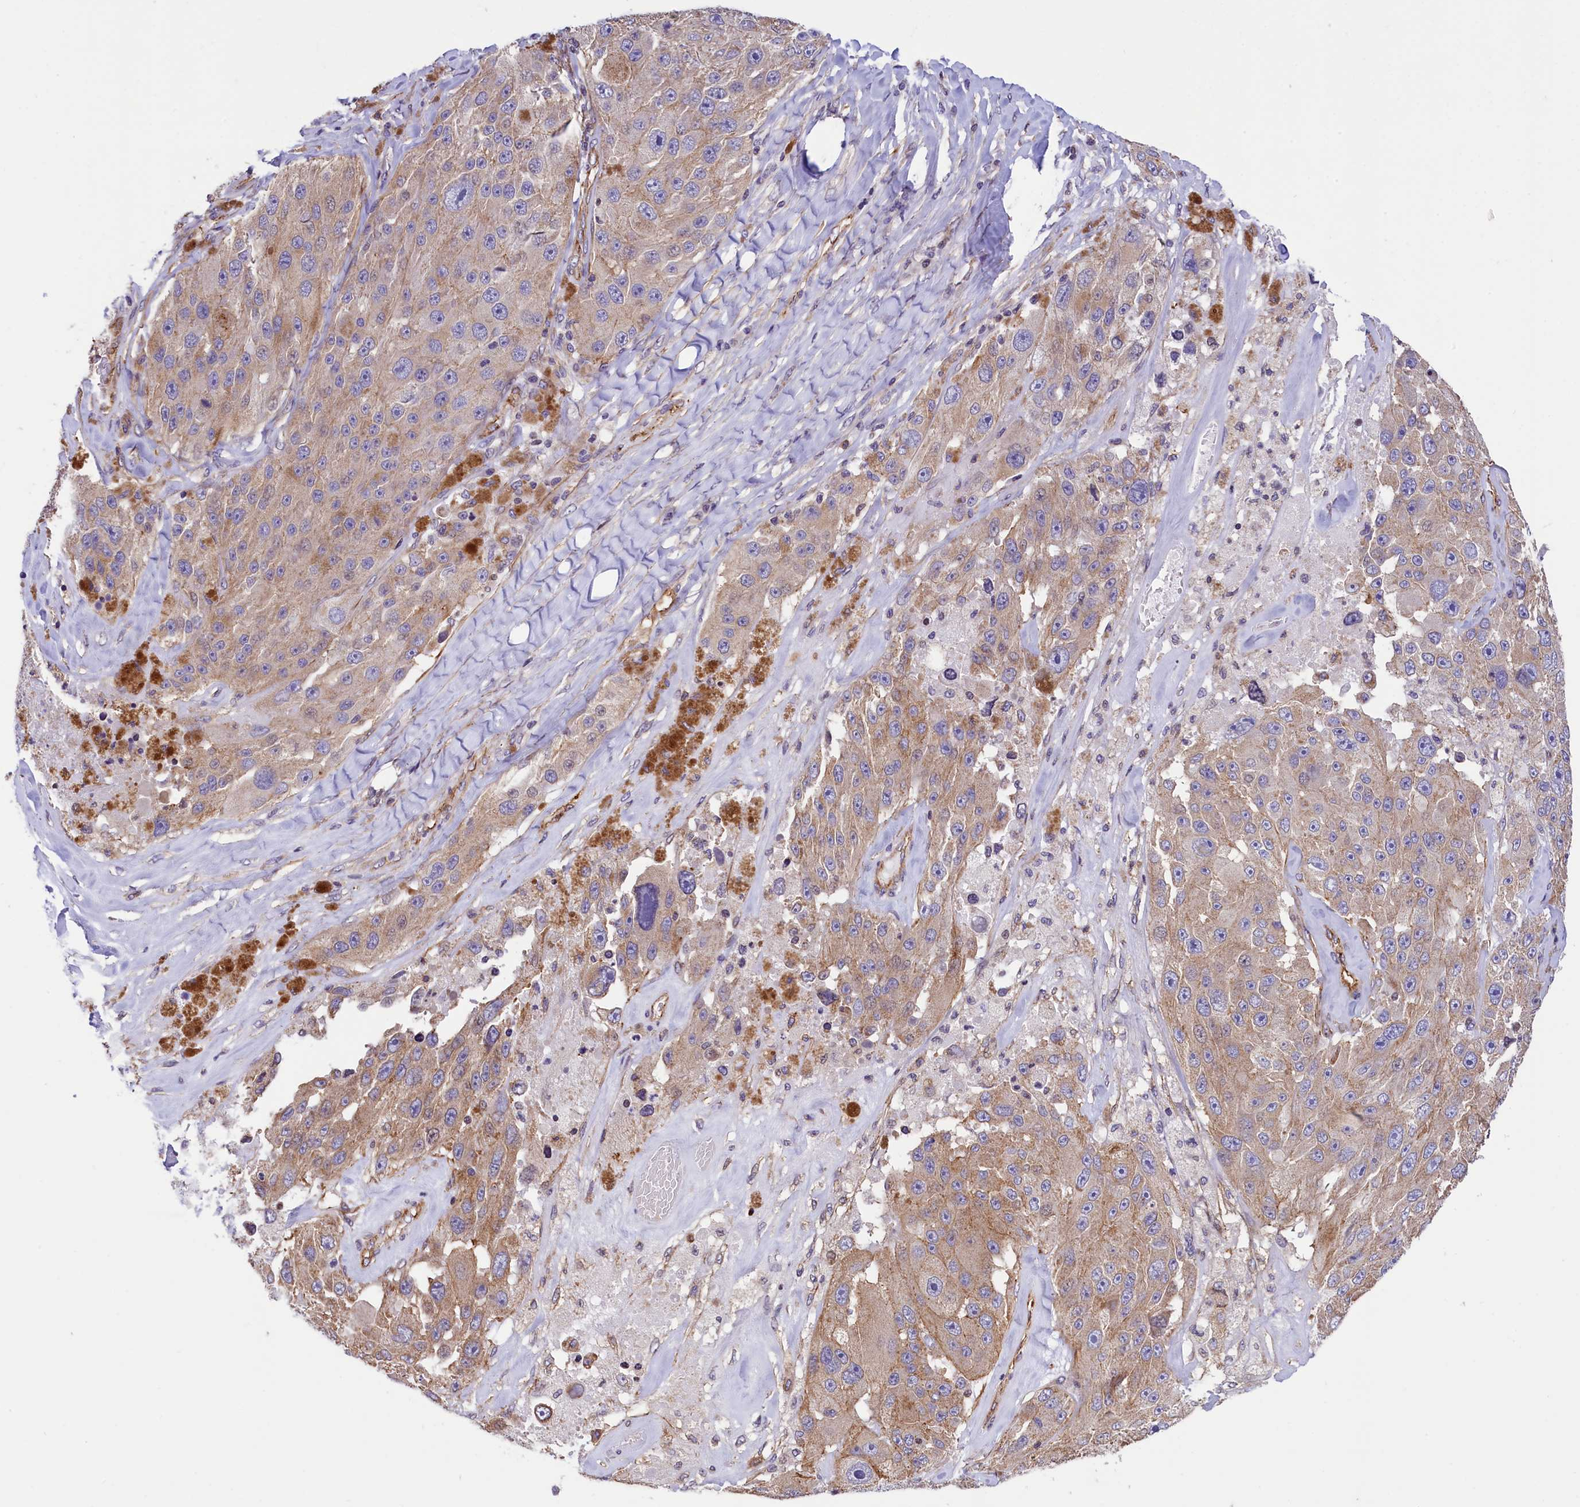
{"staining": {"intensity": "weak", "quantity": ">75%", "location": "cytoplasmic/membranous"}, "tissue": "melanoma", "cell_type": "Tumor cells", "image_type": "cancer", "snomed": [{"axis": "morphology", "description": "Malignant melanoma, Metastatic site"}, {"axis": "topography", "description": "Lymph node"}], "caption": "An image of human melanoma stained for a protein demonstrates weak cytoplasmic/membranous brown staining in tumor cells. (Brightfield microscopy of DAB IHC at high magnification).", "gene": "ZNF2", "patient": {"sex": "male", "age": 62}}